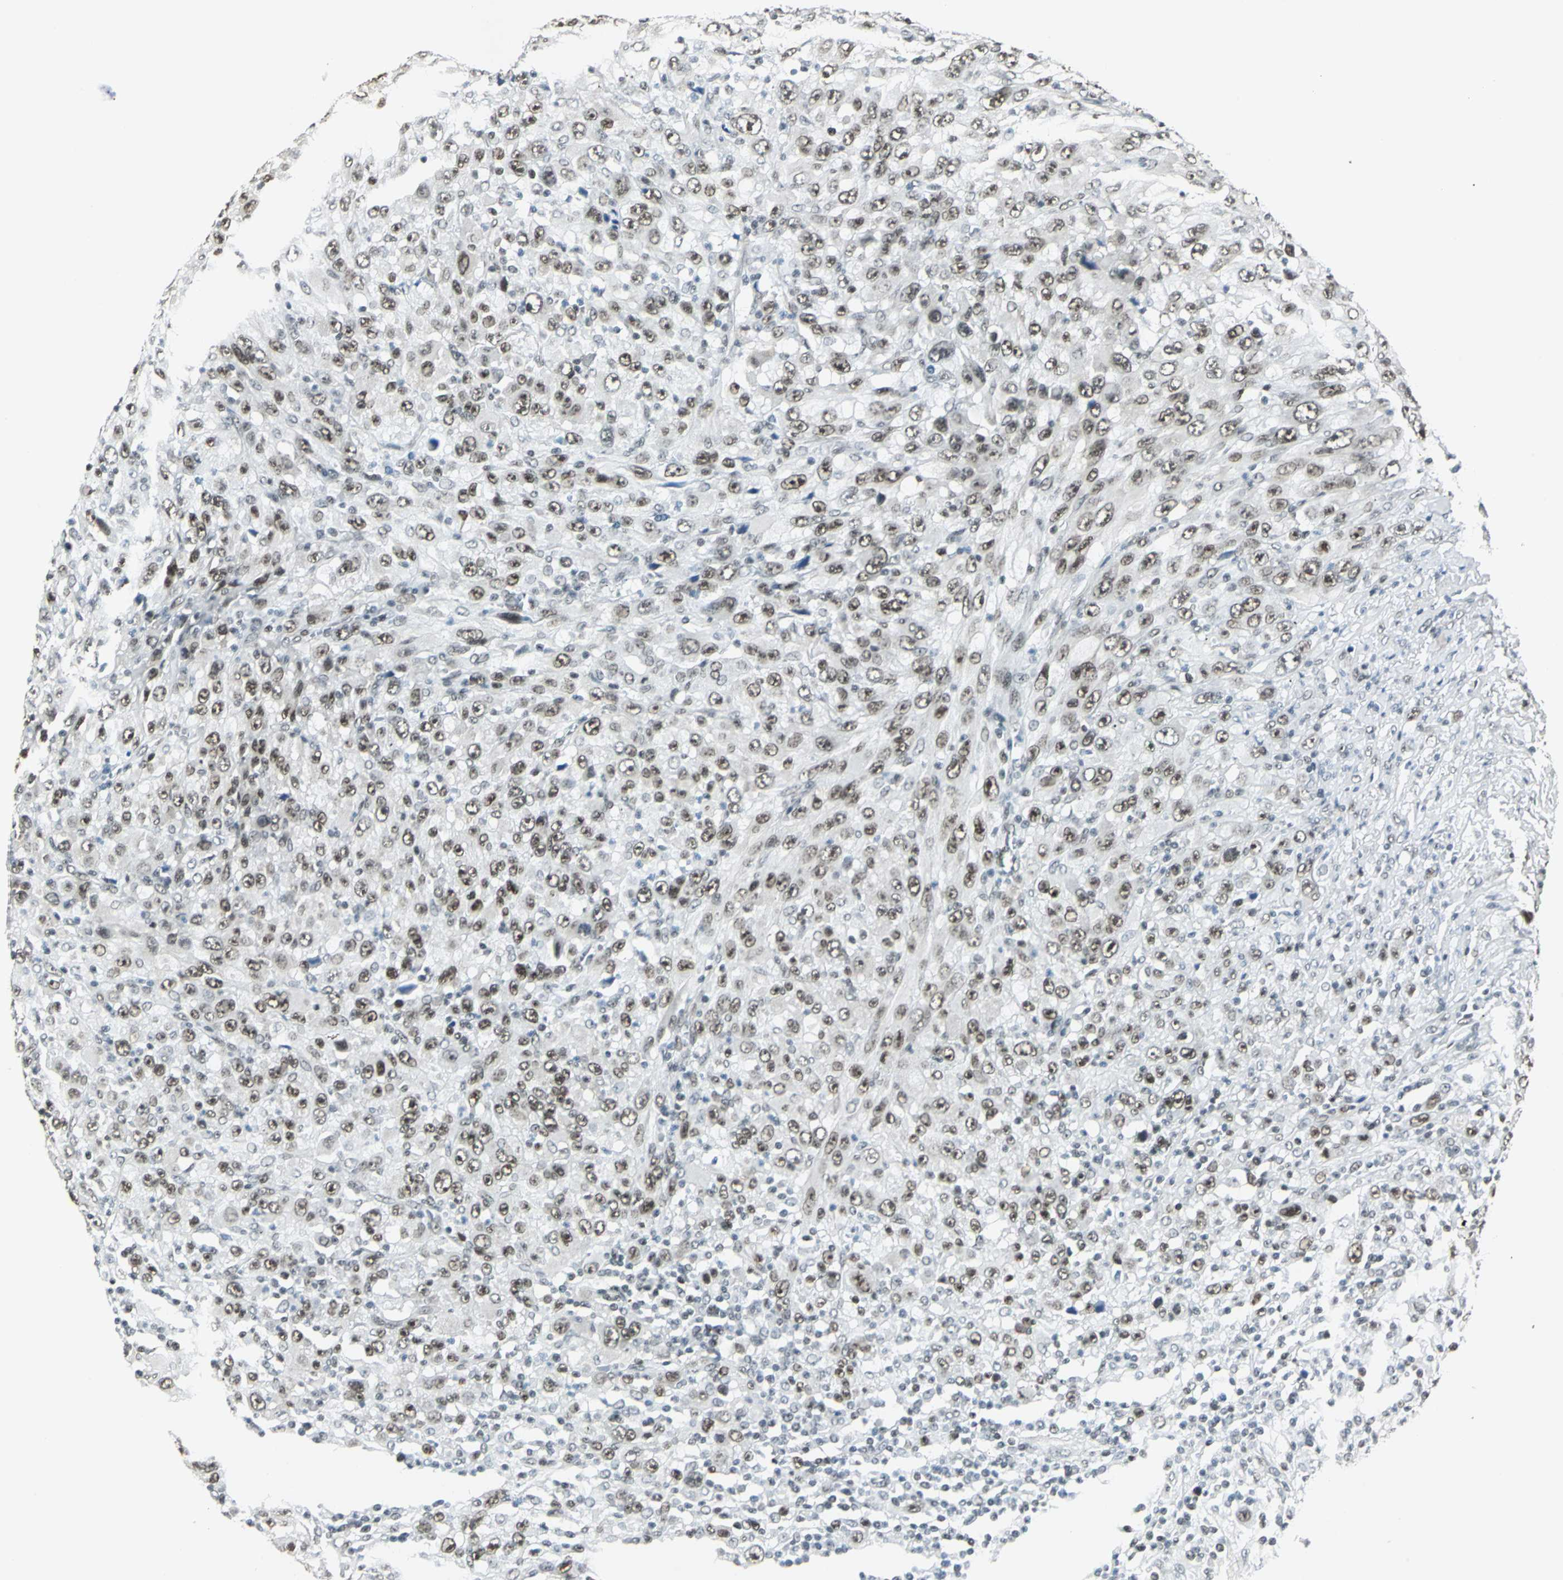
{"staining": {"intensity": "moderate", "quantity": ">75%", "location": "nuclear"}, "tissue": "melanoma", "cell_type": "Tumor cells", "image_type": "cancer", "snomed": [{"axis": "morphology", "description": "Malignant melanoma, Metastatic site"}, {"axis": "topography", "description": "Skin"}], "caption": "A brown stain shows moderate nuclear positivity of a protein in malignant melanoma (metastatic site) tumor cells.", "gene": "ADNP", "patient": {"sex": "female", "age": 56}}